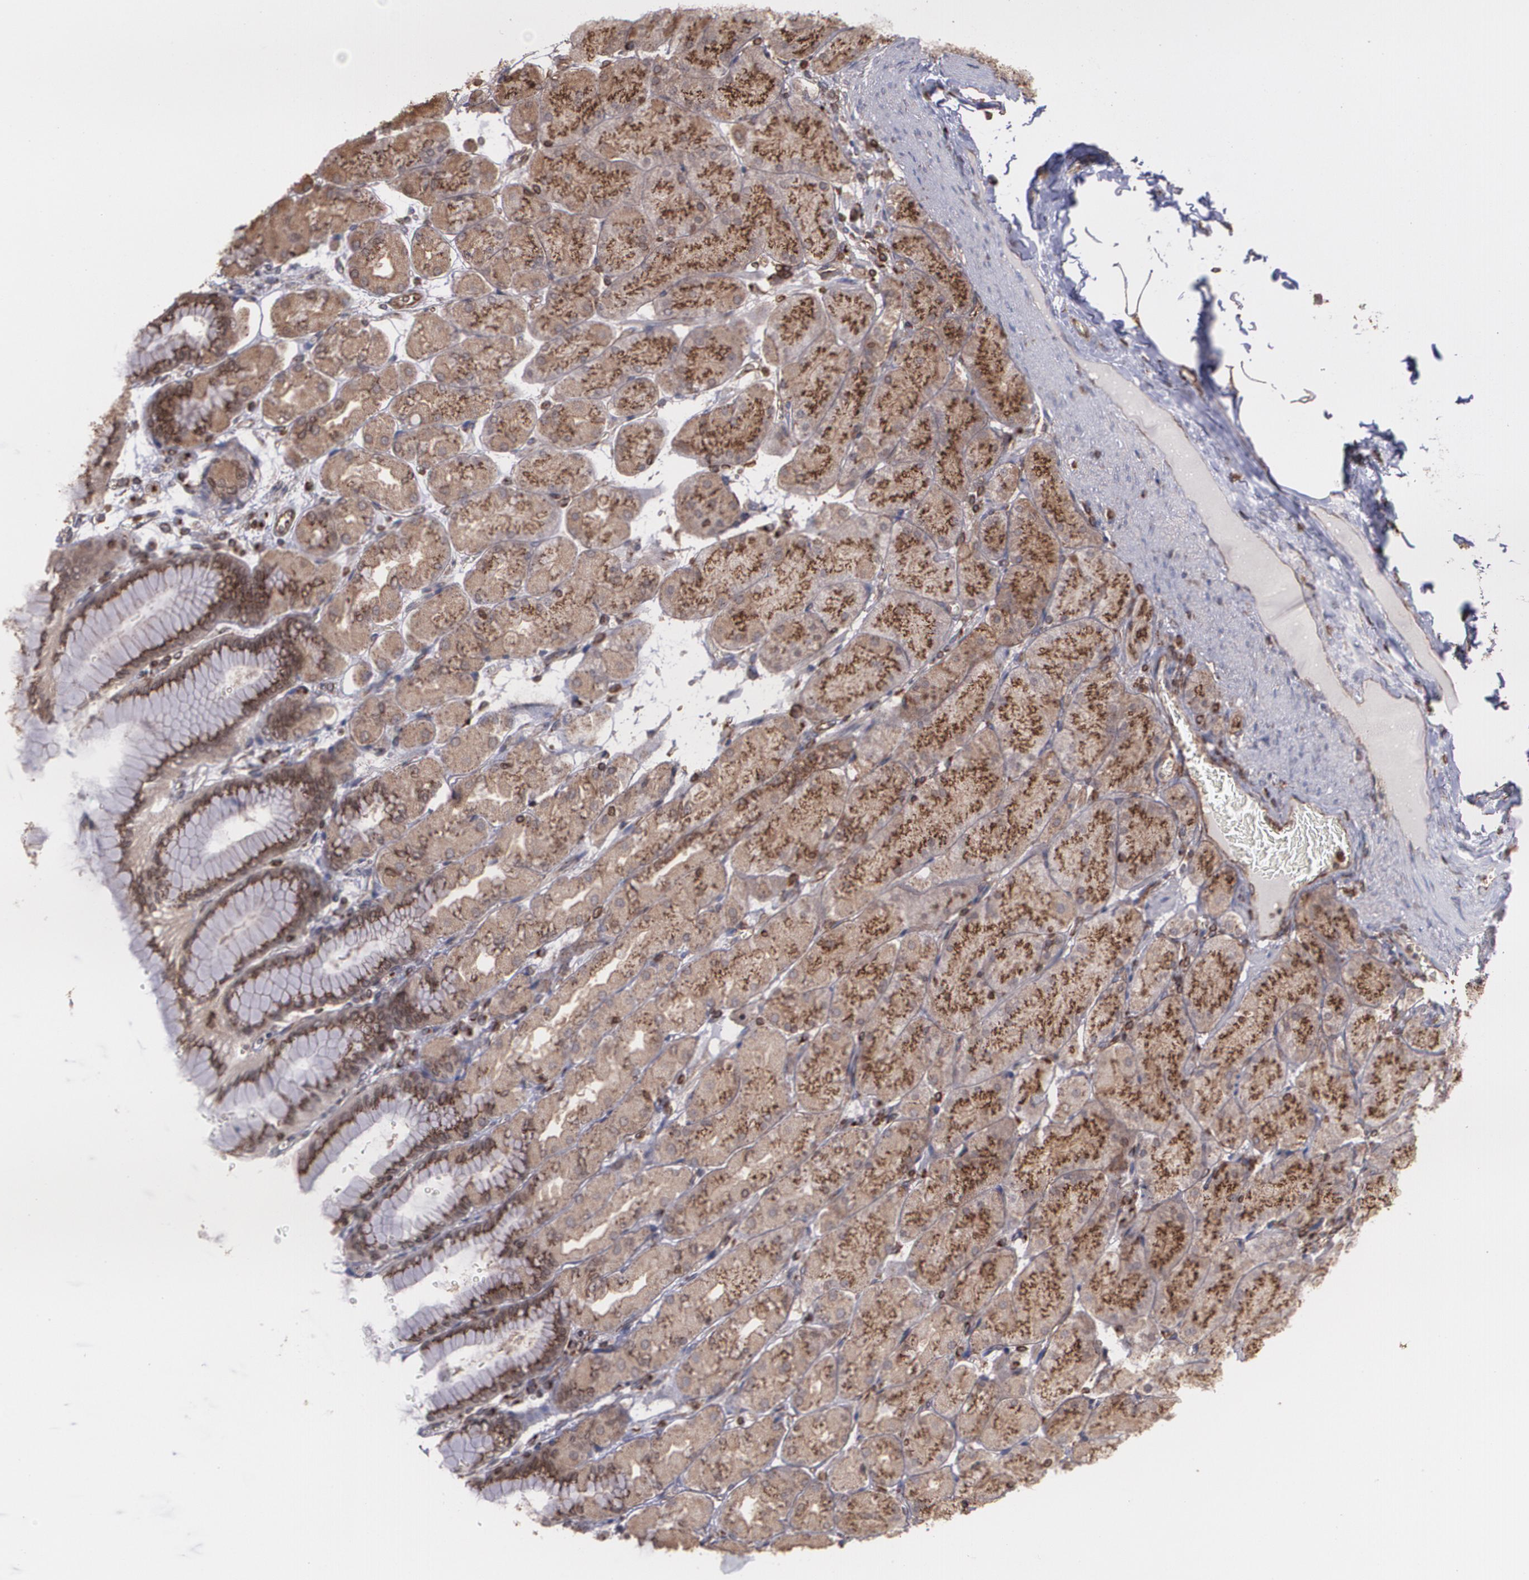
{"staining": {"intensity": "strong", "quantity": ">75%", "location": "cytoplasmic/membranous"}, "tissue": "stomach", "cell_type": "Glandular cells", "image_type": "normal", "snomed": [{"axis": "morphology", "description": "Normal tissue, NOS"}, {"axis": "topography", "description": "Stomach, upper"}], "caption": "Immunohistochemistry (IHC) micrograph of normal stomach stained for a protein (brown), which shows high levels of strong cytoplasmic/membranous staining in approximately >75% of glandular cells.", "gene": "TRIP11", "patient": {"sex": "female", "age": 56}}